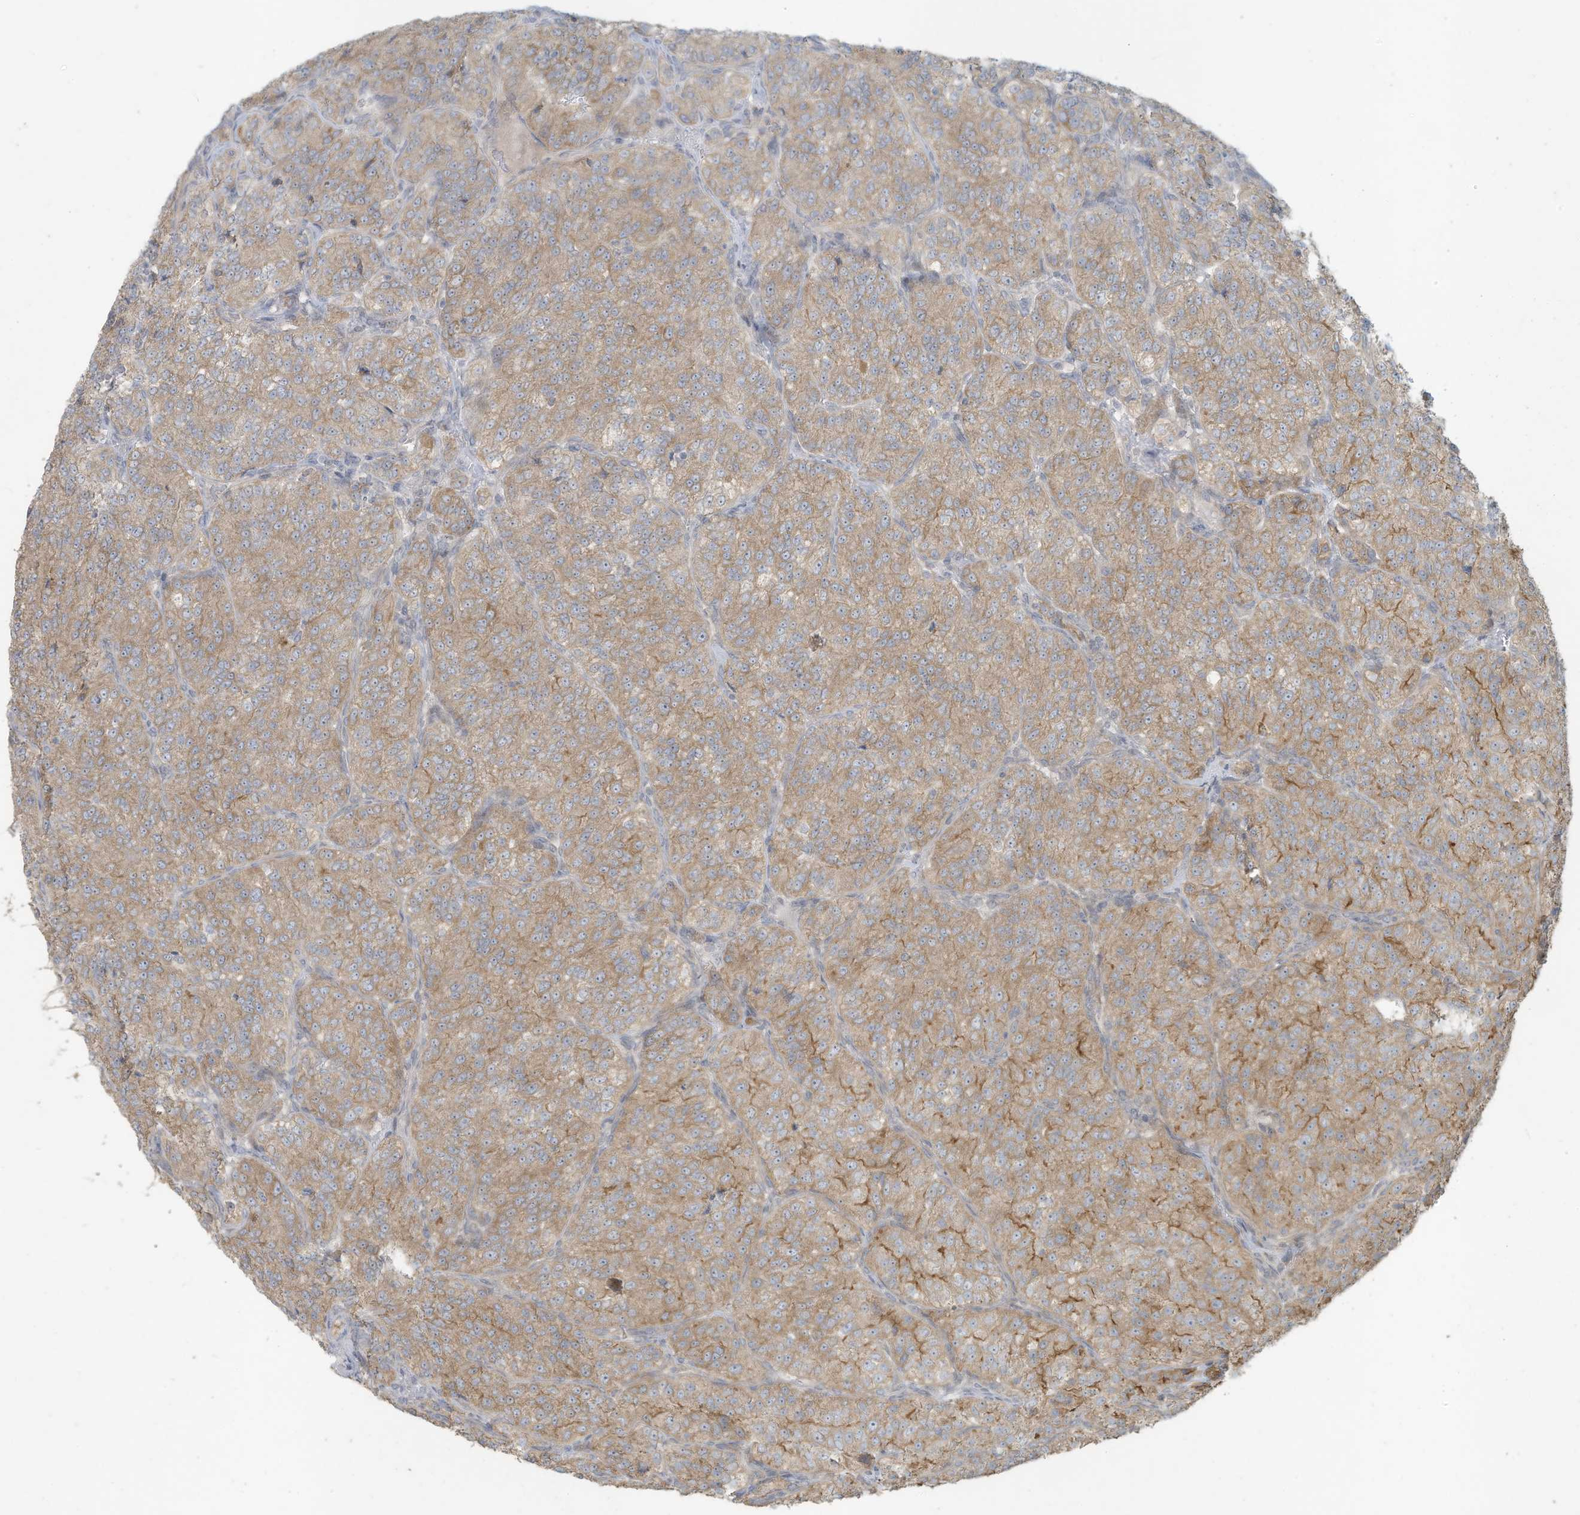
{"staining": {"intensity": "moderate", "quantity": ">75%", "location": "cytoplasmic/membranous"}, "tissue": "renal cancer", "cell_type": "Tumor cells", "image_type": "cancer", "snomed": [{"axis": "morphology", "description": "Adenocarcinoma, NOS"}, {"axis": "topography", "description": "Kidney"}], "caption": "Immunohistochemical staining of adenocarcinoma (renal) exhibits moderate cytoplasmic/membranous protein expression in approximately >75% of tumor cells. The staining was performed using DAB (3,3'-diaminobenzidine), with brown indicating positive protein expression. Nuclei are stained blue with hematoxylin.", "gene": "MAGIX", "patient": {"sex": "female", "age": 63}}